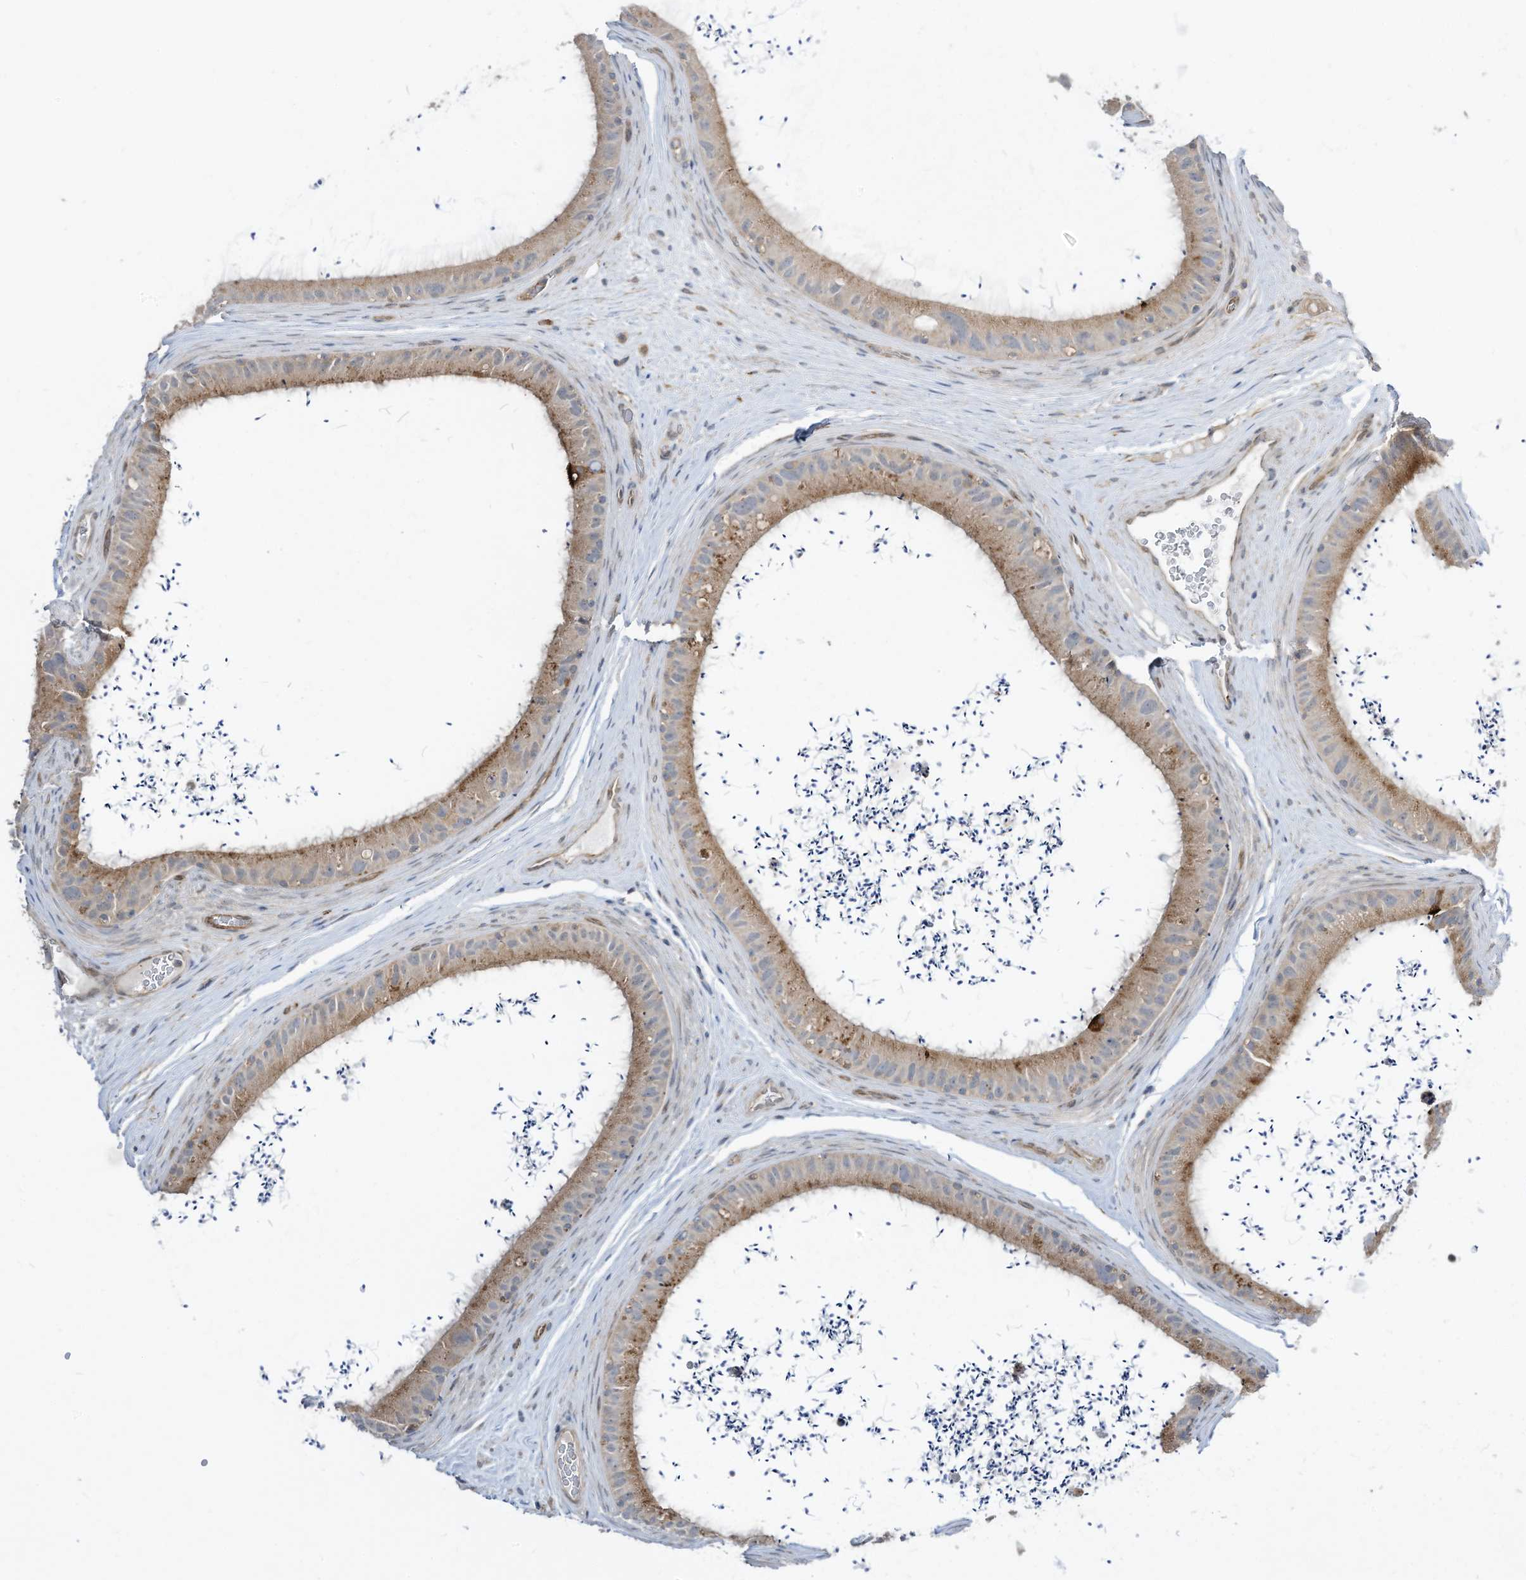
{"staining": {"intensity": "weak", "quantity": "25%-75%", "location": "cytoplasmic/membranous"}, "tissue": "epididymis", "cell_type": "Glandular cells", "image_type": "normal", "snomed": [{"axis": "morphology", "description": "Normal tissue, NOS"}, {"axis": "topography", "description": "Epididymis, spermatic cord, NOS"}], "caption": "Immunohistochemistry of normal human epididymis shows low levels of weak cytoplasmic/membranous staining in approximately 25%-75% of glandular cells.", "gene": "DZIP3", "patient": {"sex": "male", "age": 50}}